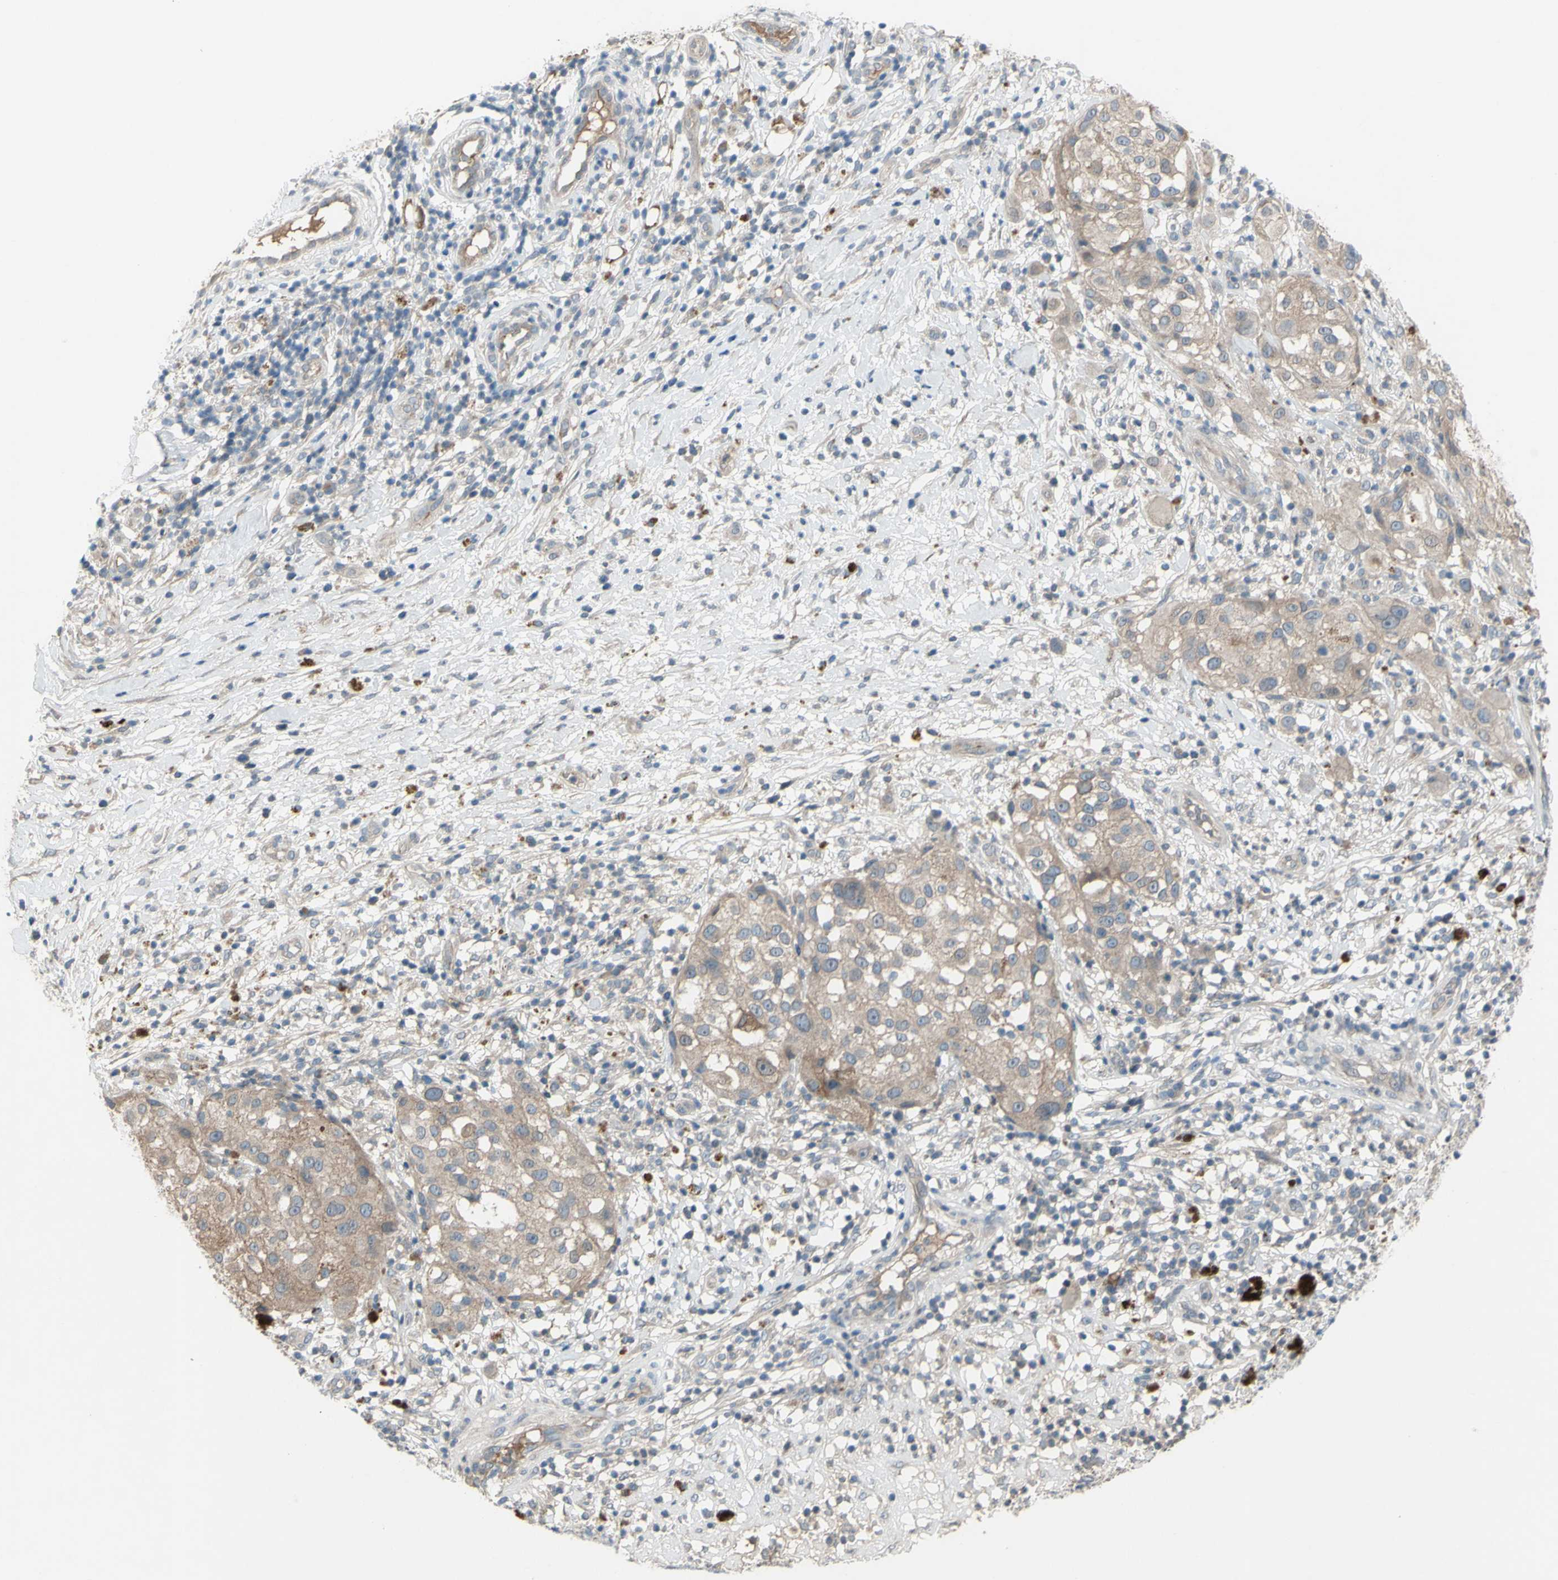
{"staining": {"intensity": "weak", "quantity": ">75%", "location": "cytoplasmic/membranous"}, "tissue": "melanoma", "cell_type": "Tumor cells", "image_type": "cancer", "snomed": [{"axis": "morphology", "description": "Necrosis, NOS"}, {"axis": "morphology", "description": "Malignant melanoma, NOS"}, {"axis": "topography", "description": "Skin"}], "caption": "Immunohistochemical staining of melanoma shows weak cytoplasmic/membranous protein expression in approximately >75% of tumor cells. The staining was performed using DAB (3,3'-diaminobenzidine), with brown indicating positive protein expression. Nuclei are stained blue with hematoxylin.", "gene": "AFP", "patient": {"sex": "female", "age": 87}}